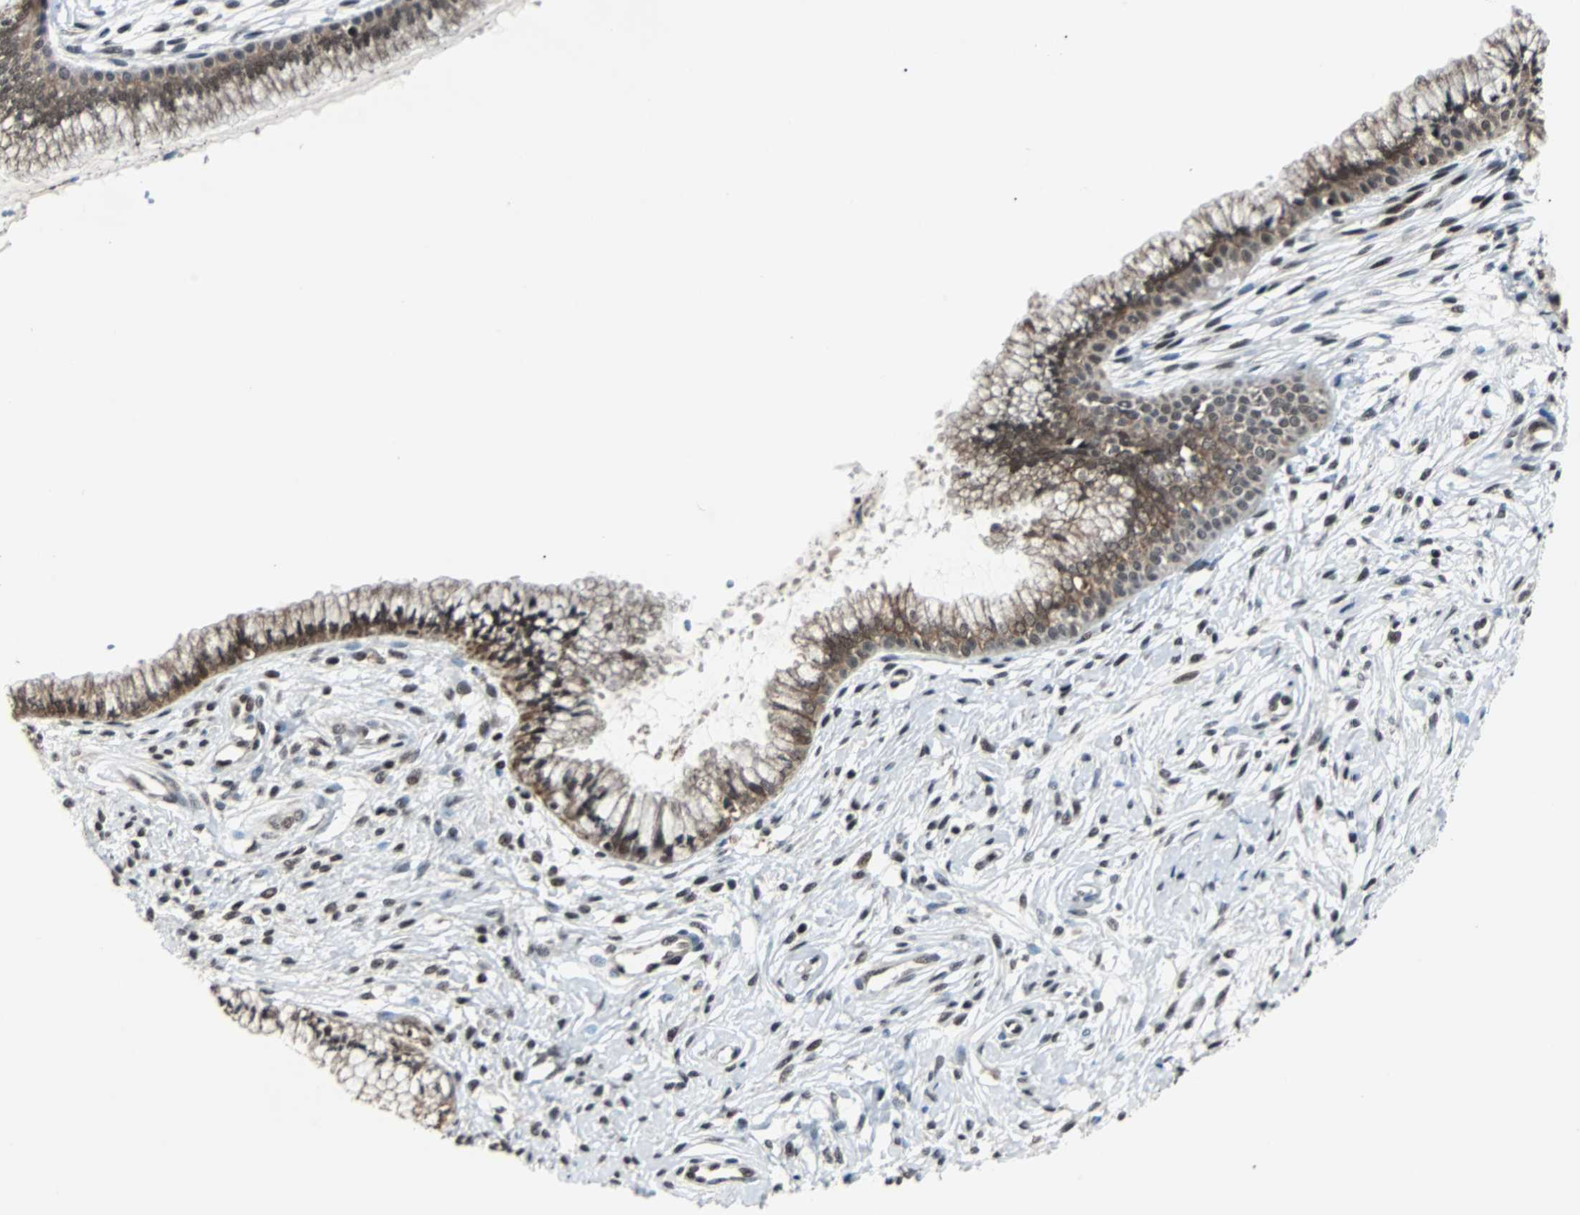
{"staining": {"intensity": "moderate", "quantity": ">75%", "location": "nuclear"}, "tissue": "cervix", "cell_type": "Glandular cells", "image_type": "normal", "snomed": [{"axis": "morphology", "description": "Normal tissue, NOS"}, {"axis": "topography", "description": "Cervix"}], "caption": "Immunohistochemical staining of unremarkable human cervix demonstrates moderate nuclear protein expression in approximately >75% of glandular cells.", "gene": "TERF2IP", "patient": {"sex": "female", "age": 39}}